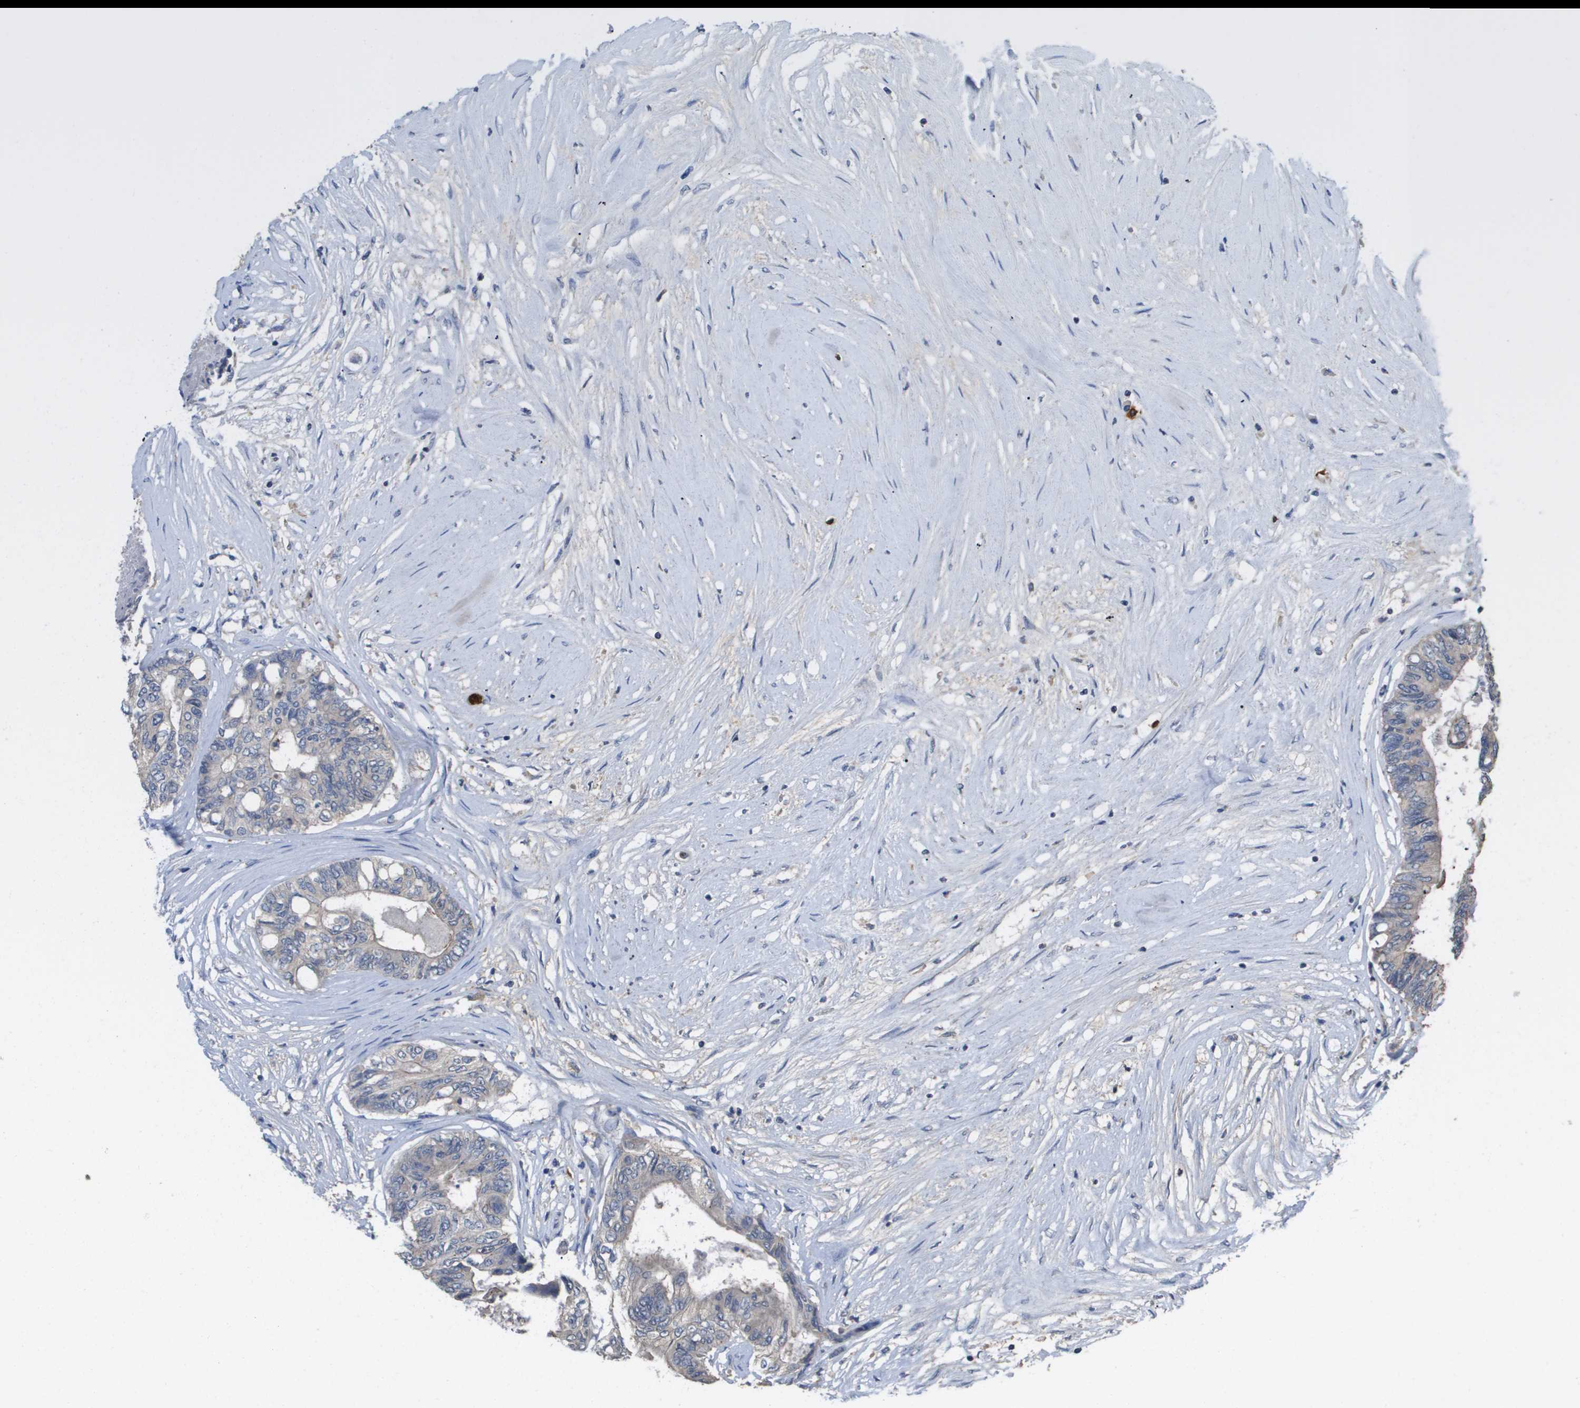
{"staining": {"intensity": "negative", "quantity": "none", "location": "none"}, "tissue": "colorectal cancer", "cell_type": "Tumor cells", "image_type": "cancer", "snomed": [{"axis": "morphology", "description": "Adenocarcinoma, NOS"}, {"axis": "topography", "description": "Rectum"}], "caption": "IHC of colorectal cancer reveals no expression in tumor cells. Brightfield microscopy of immunohistochemistry stained with DAB (brown) and hematoxylin (blue), captured at high magnification.", "gene": "RAB27B", "patient": {"sex": "male", "age": 63}}